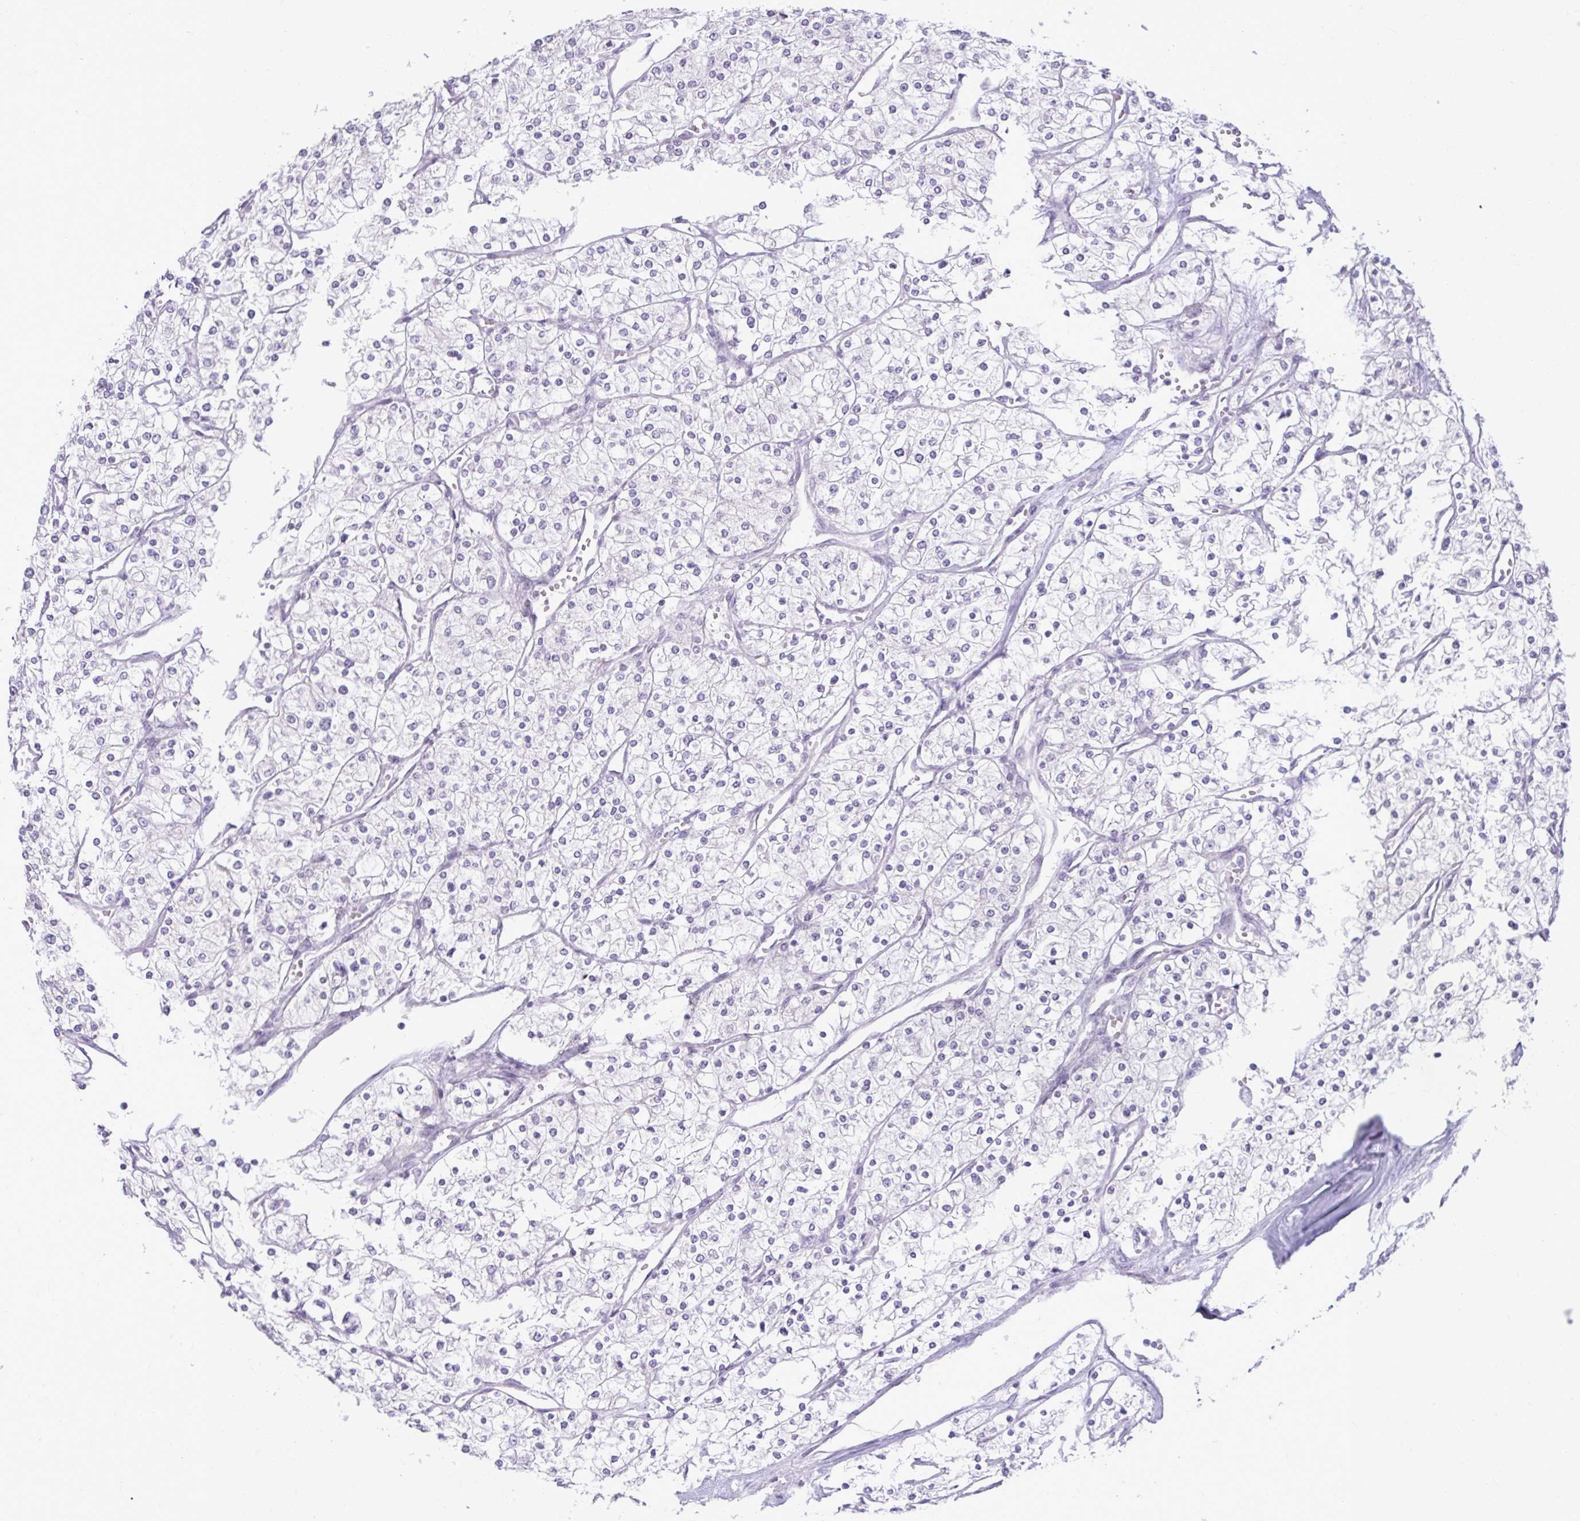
{"staining": {"intensity": "negative", "quantity": "none", "location": "none"}, "tissue": "renal cancer", "cell_type": "Tumor cells", "image_type": "cancer", "snomed": [{"axis": "morphology", "description": "Adenocarcinoma, NOS"}, {"axis": "topography", "description": "Kidney"}], "caption": "The photomicrograph exhibits no staining of tumor cells in adenocarcinoma (renal).", "gene": "MSMO1", "patient": {"sex": "male", "age": 80}}